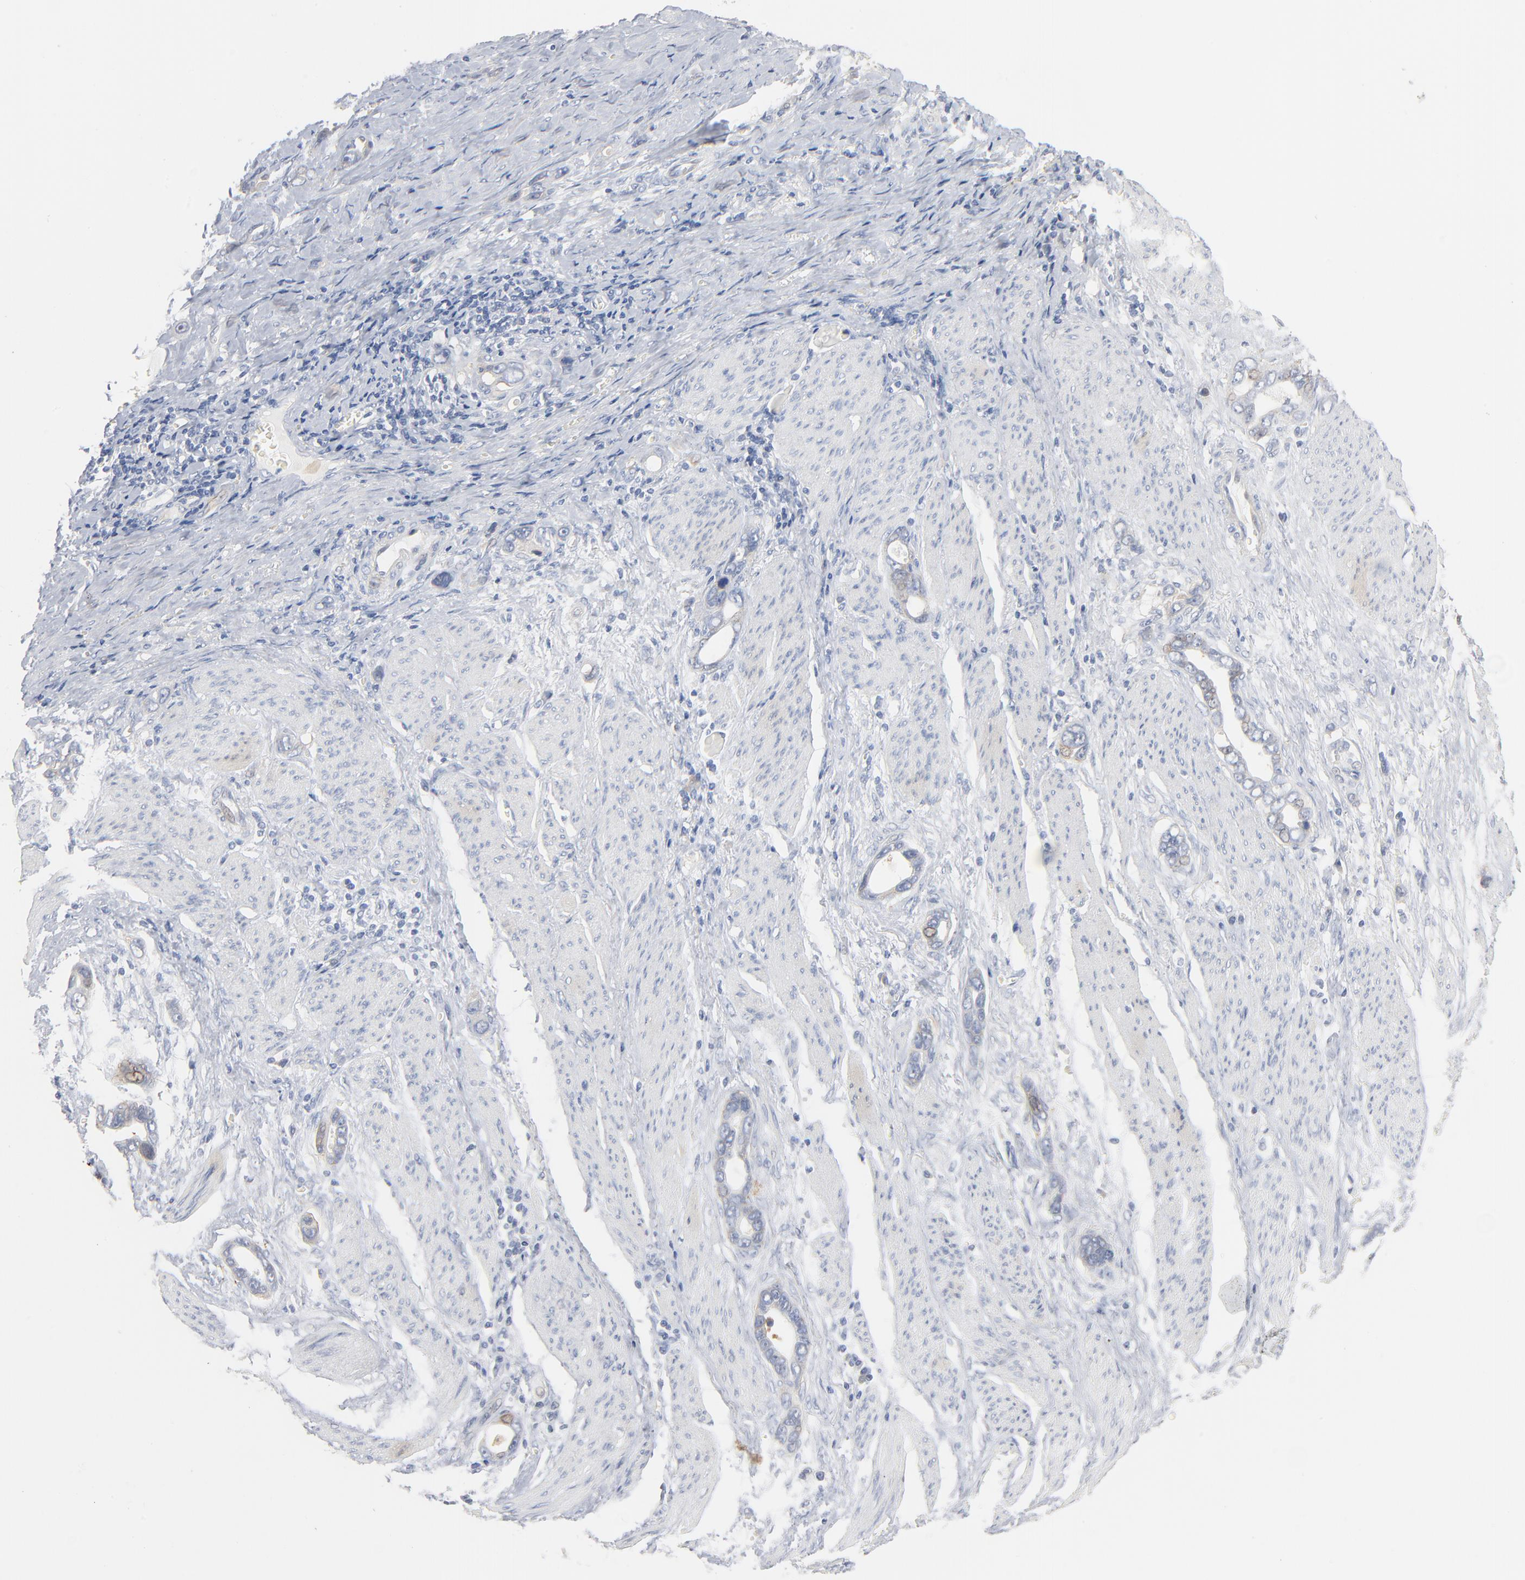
{"staining": {"intensity": "weak", "quantity": "<25%", "location": "cytoplasmic/membranous,nuclear"}, "tissue": "stomach cancer", "cell_type": "Tumor cells", "image_type": "cancer", "snomed": [{"axis": "morphology", "description": "Adenocarcinoma, NOS"}, {"axis": "topography", "description": "Stomach"}], "caption": "Adenocarcinoma (stomach) was stained to show a protein in brown. There is no significant positivity in tumor cells.", "gene": "EPCAM", "patient": {"sex": "male", "age": 78}}